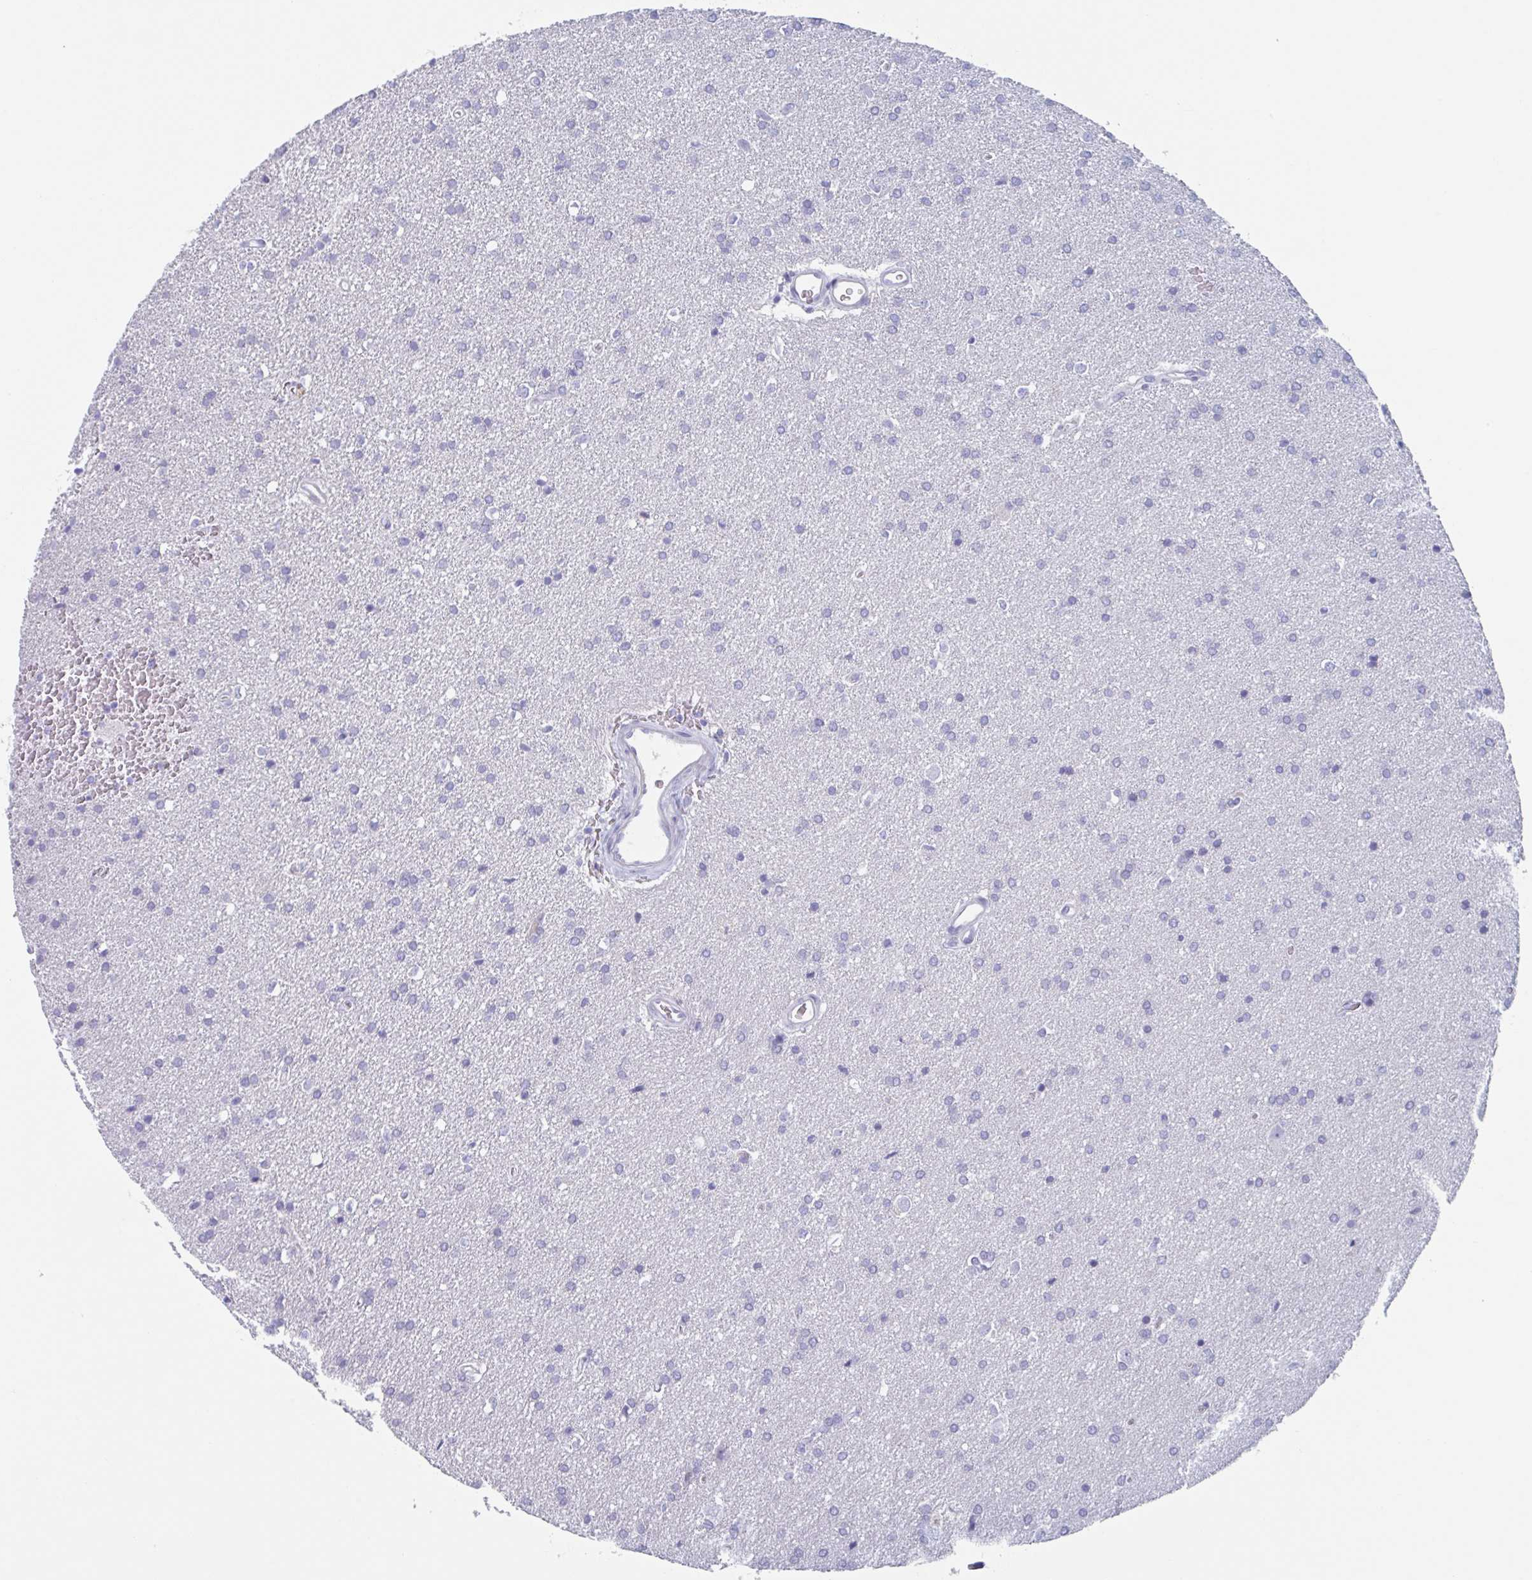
{"staining": {"intensity": "negative", "quantity": "none", "location": "none"}, "tissue": "glioma", "cell_type": "Tumor cells", "image_type": "cancer", "snomed": [{"axis": "morphology", "description": "Glioma, malignant, Low grade"}, {"axis": "topography", "description": "Brain"}], "caption": "This is an IHC photomicrograph of human glioma. There is no expression in tumor cells.", "gene": "HSD11B2", "patient": {"sex": "female", "age": 34}}